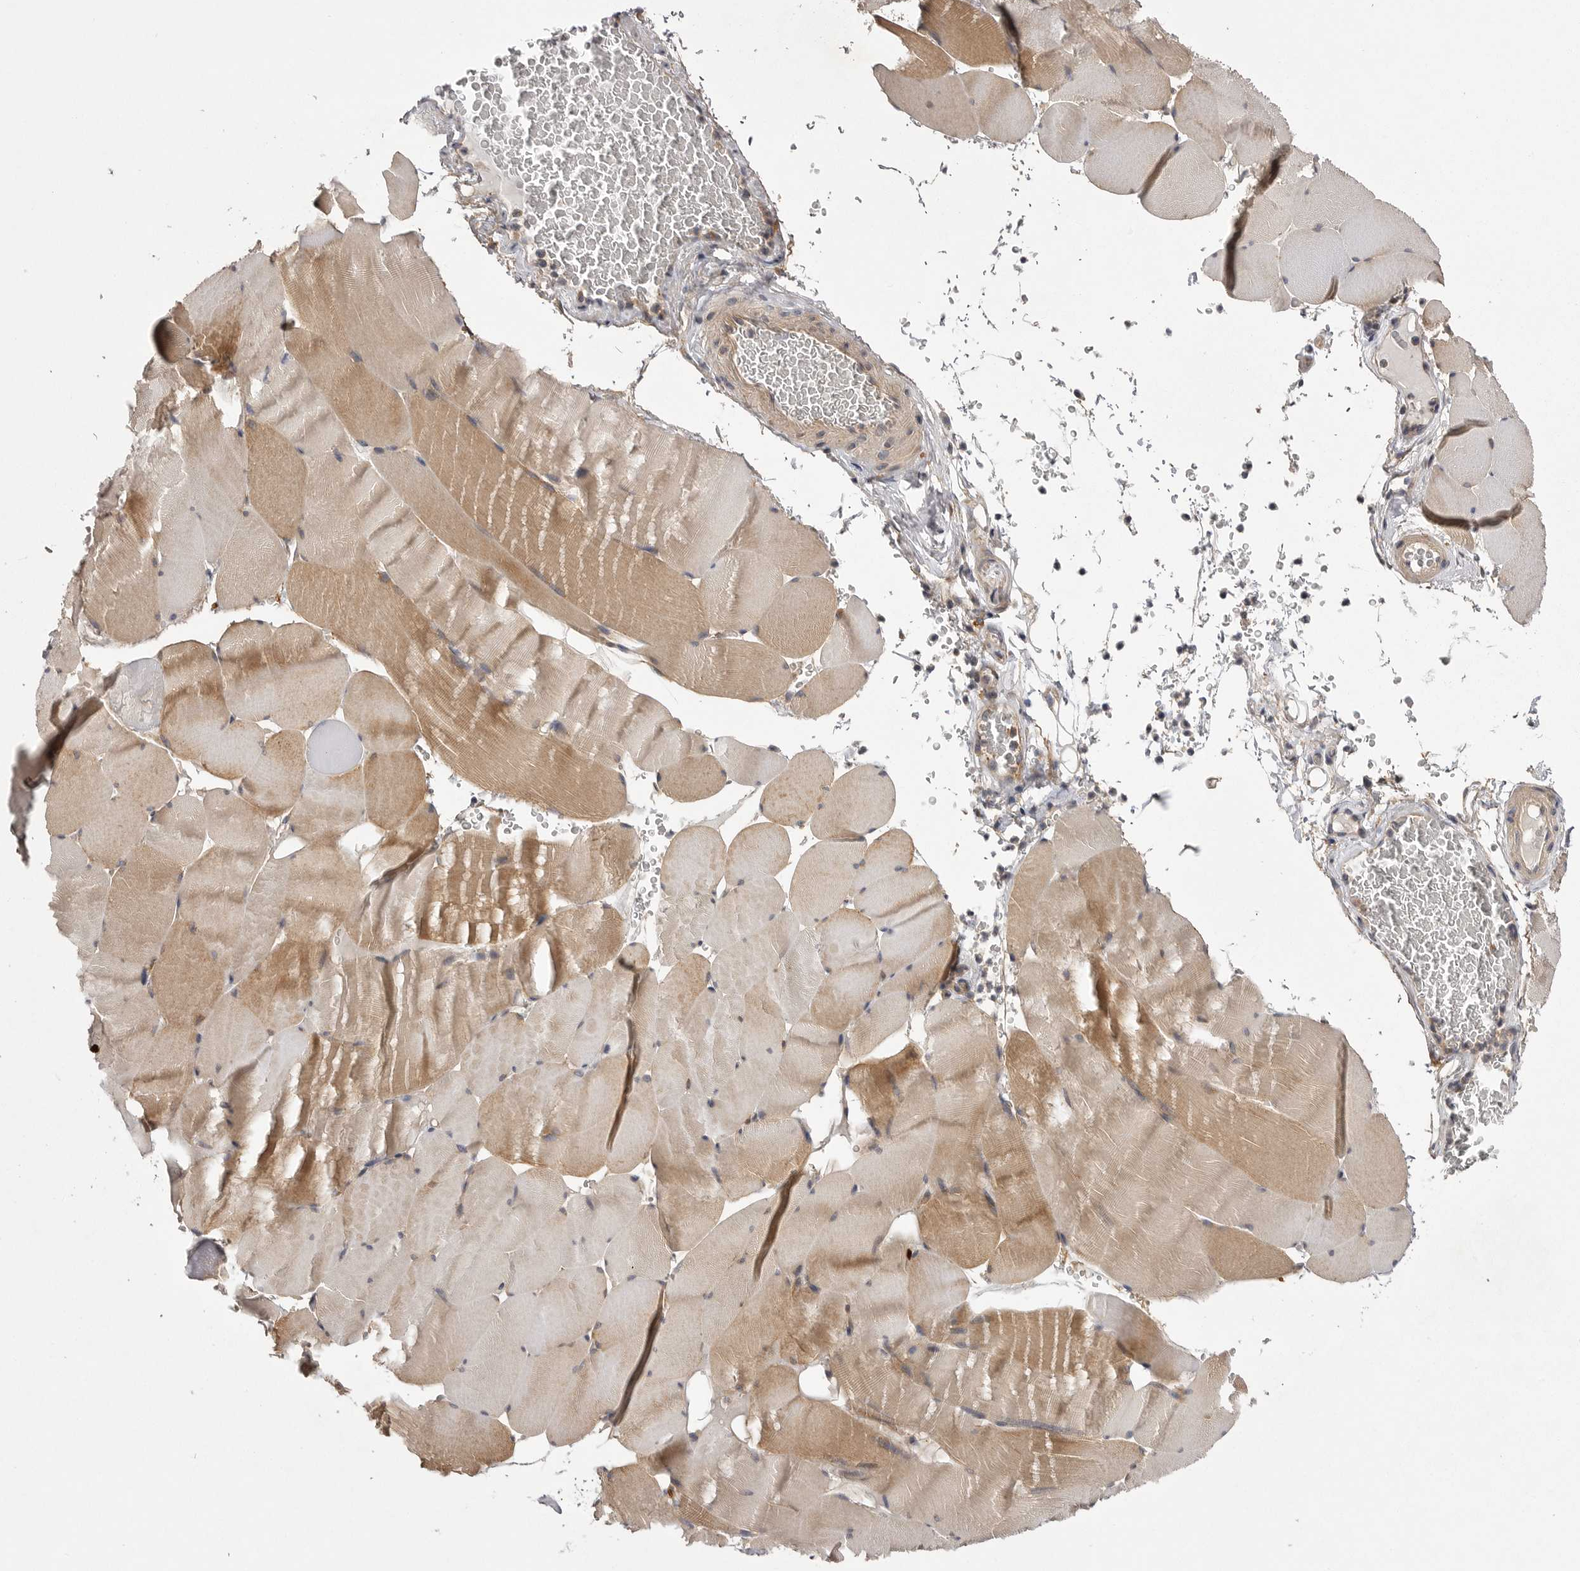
{"staining": {"intensity": "weak", "quantity": "25%-75%", "location": "cytoplasmic/membranous"}, "tissue": "skeletal muscle", "cell_type": "Myocytes", "image_type": "normal", "snomed": [{"axis": "morphology", "description": "Normal tissue, NOS"}, {"axis": "topography", "description": "Skeletal muscle"}], "caption": "High-power microscopy captured an IHC micrograph of unremarkable skeletal muscle, revealing weak cytoplasmic/membranous positivity in about 25%-75% of myocytes.", "gene": "OSBPL9", "patient": {"sex": "male", "age": 62}}